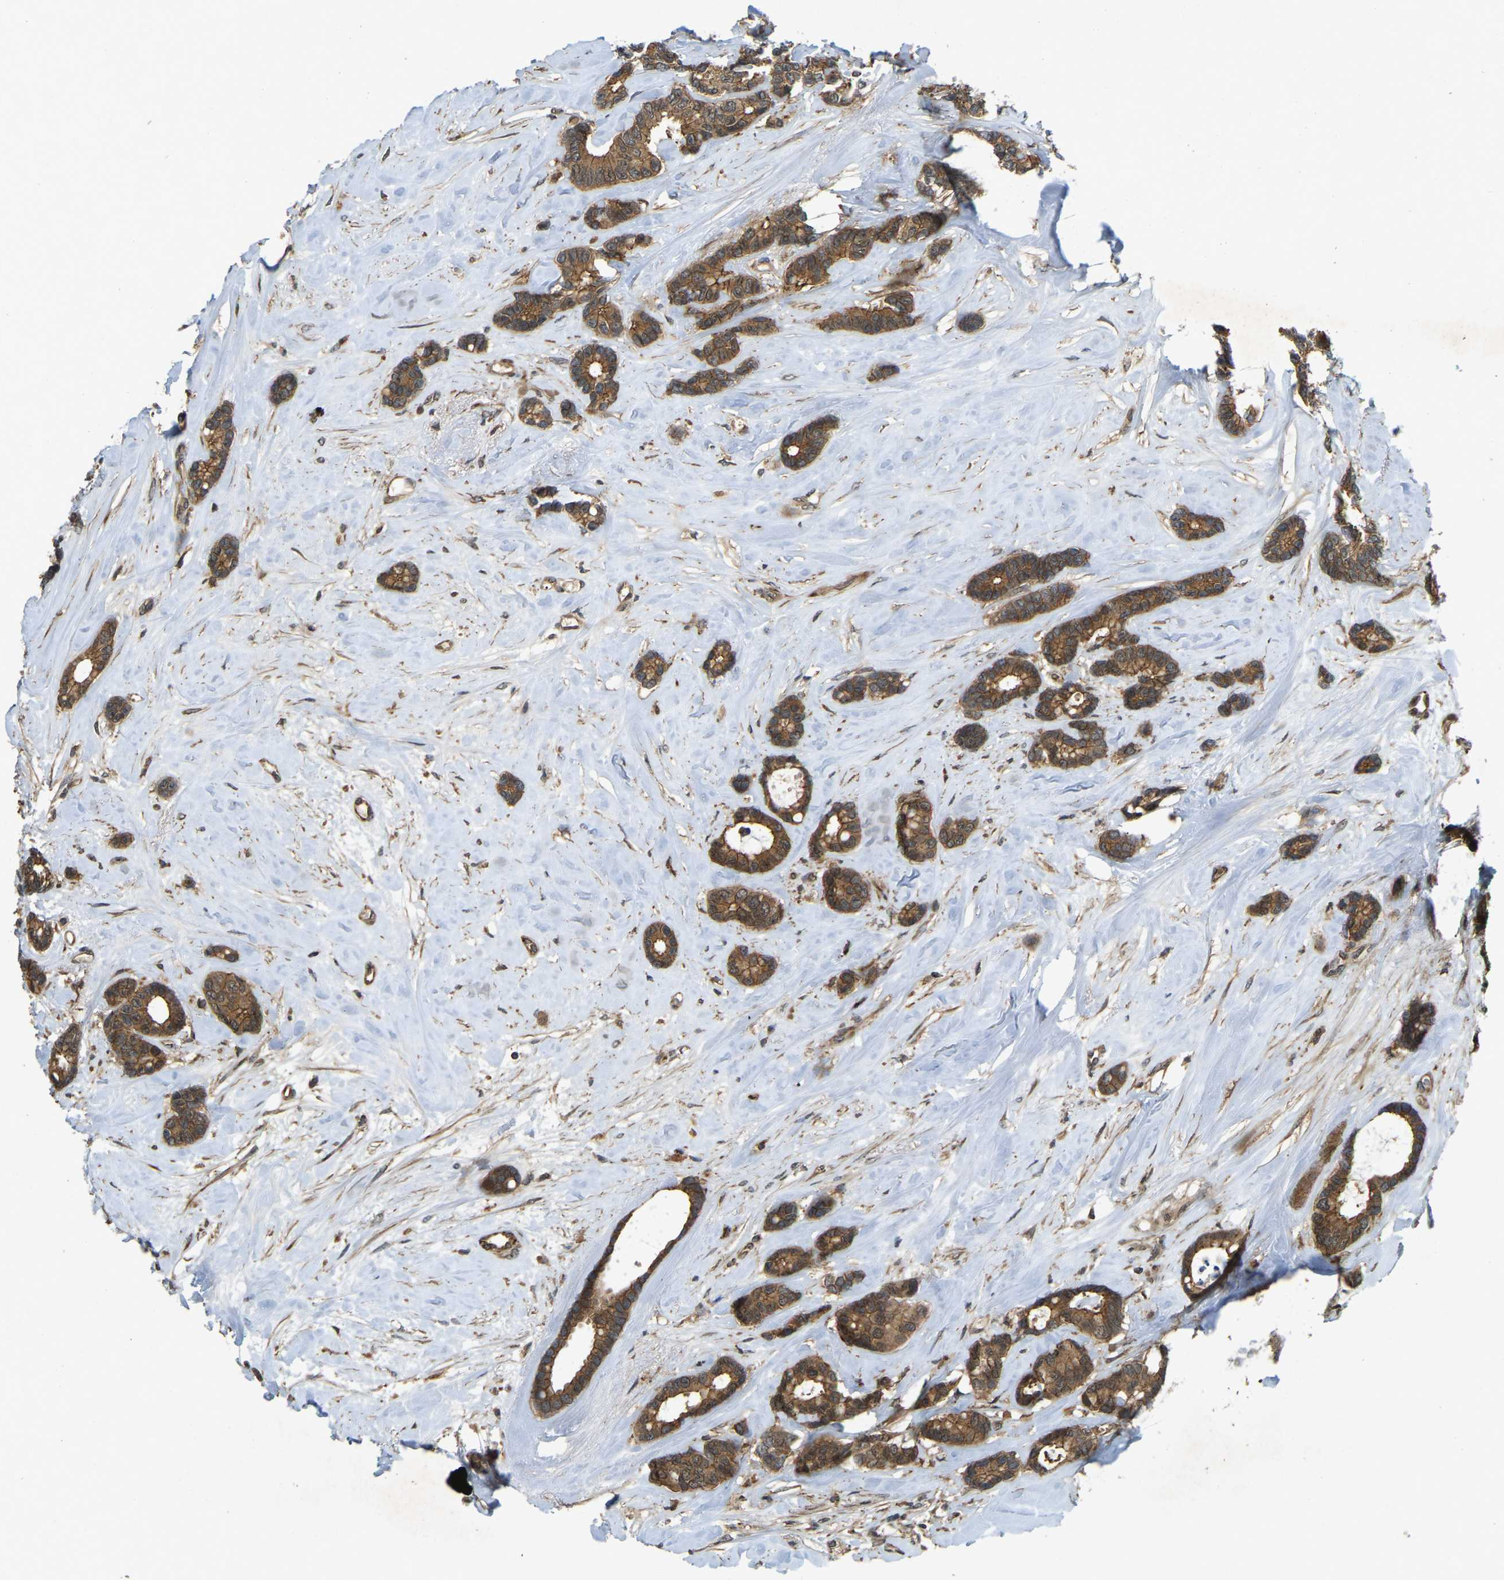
{"staining": {"intensity": "moderate", "quantity": ">75%", "location": "cytoplasmic/membranous,nuclear"}, "tissue": "breast cancer", "cell_type": "Tumor cells", "image_type": "cancer", "snomed": [{"axis": "morphology", "description": "Duct carcinoma"}, {"axis": "topography", "description": "Breast"}], "caption": "Tumor cells demonstrate medium levels of moderate cytoplasmic/membranous and nuclear expression in approximately >75% of cells in human infiltrating ductal carcinoma (breast). (DAB = brown stain, brightfield microscopy at high magnification).", "gene": "KIAA1549", "patient": {"sex": "female", "age": 87}}